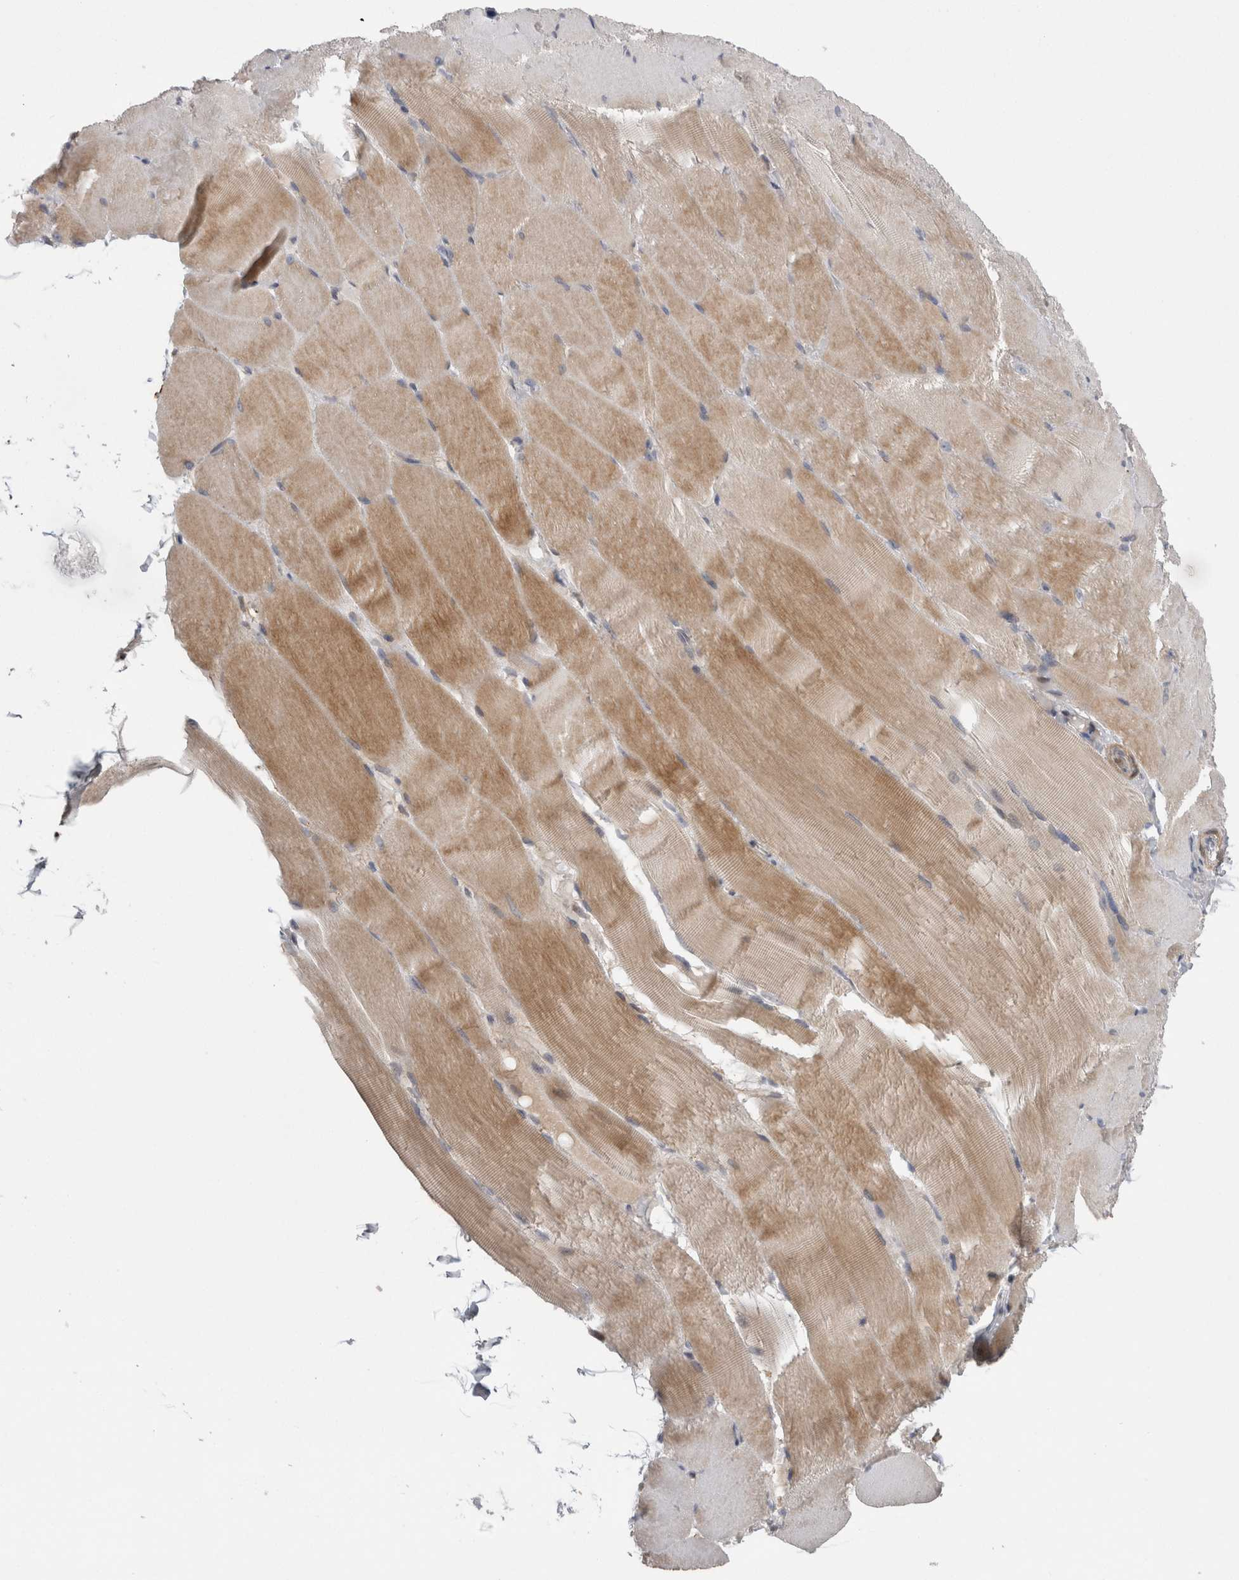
{"staining": {"intensity": "moderate", "quantity": "25%-75%", "location": "cytoplasmic/membranous"}, "tissue": "skeletal muscle", "cell_type": "Myocytes", "image_type": "normal", "snomed": [{"axis": "morphology", "description": "Normal tissue, NOS"}, {"axis": "topography", "description": "Skin"}, {"axis": "topography", "description": "Skeletal muscle"}], "caption": "Benign skeletal muscle was stained to show a protein in brown. There is medium levels of moderate cytoplasmic/membranous staining in about 25%-75% of myocytes.", "gene": "DARS2", "patient": {"sex": "male", "age": 83}}